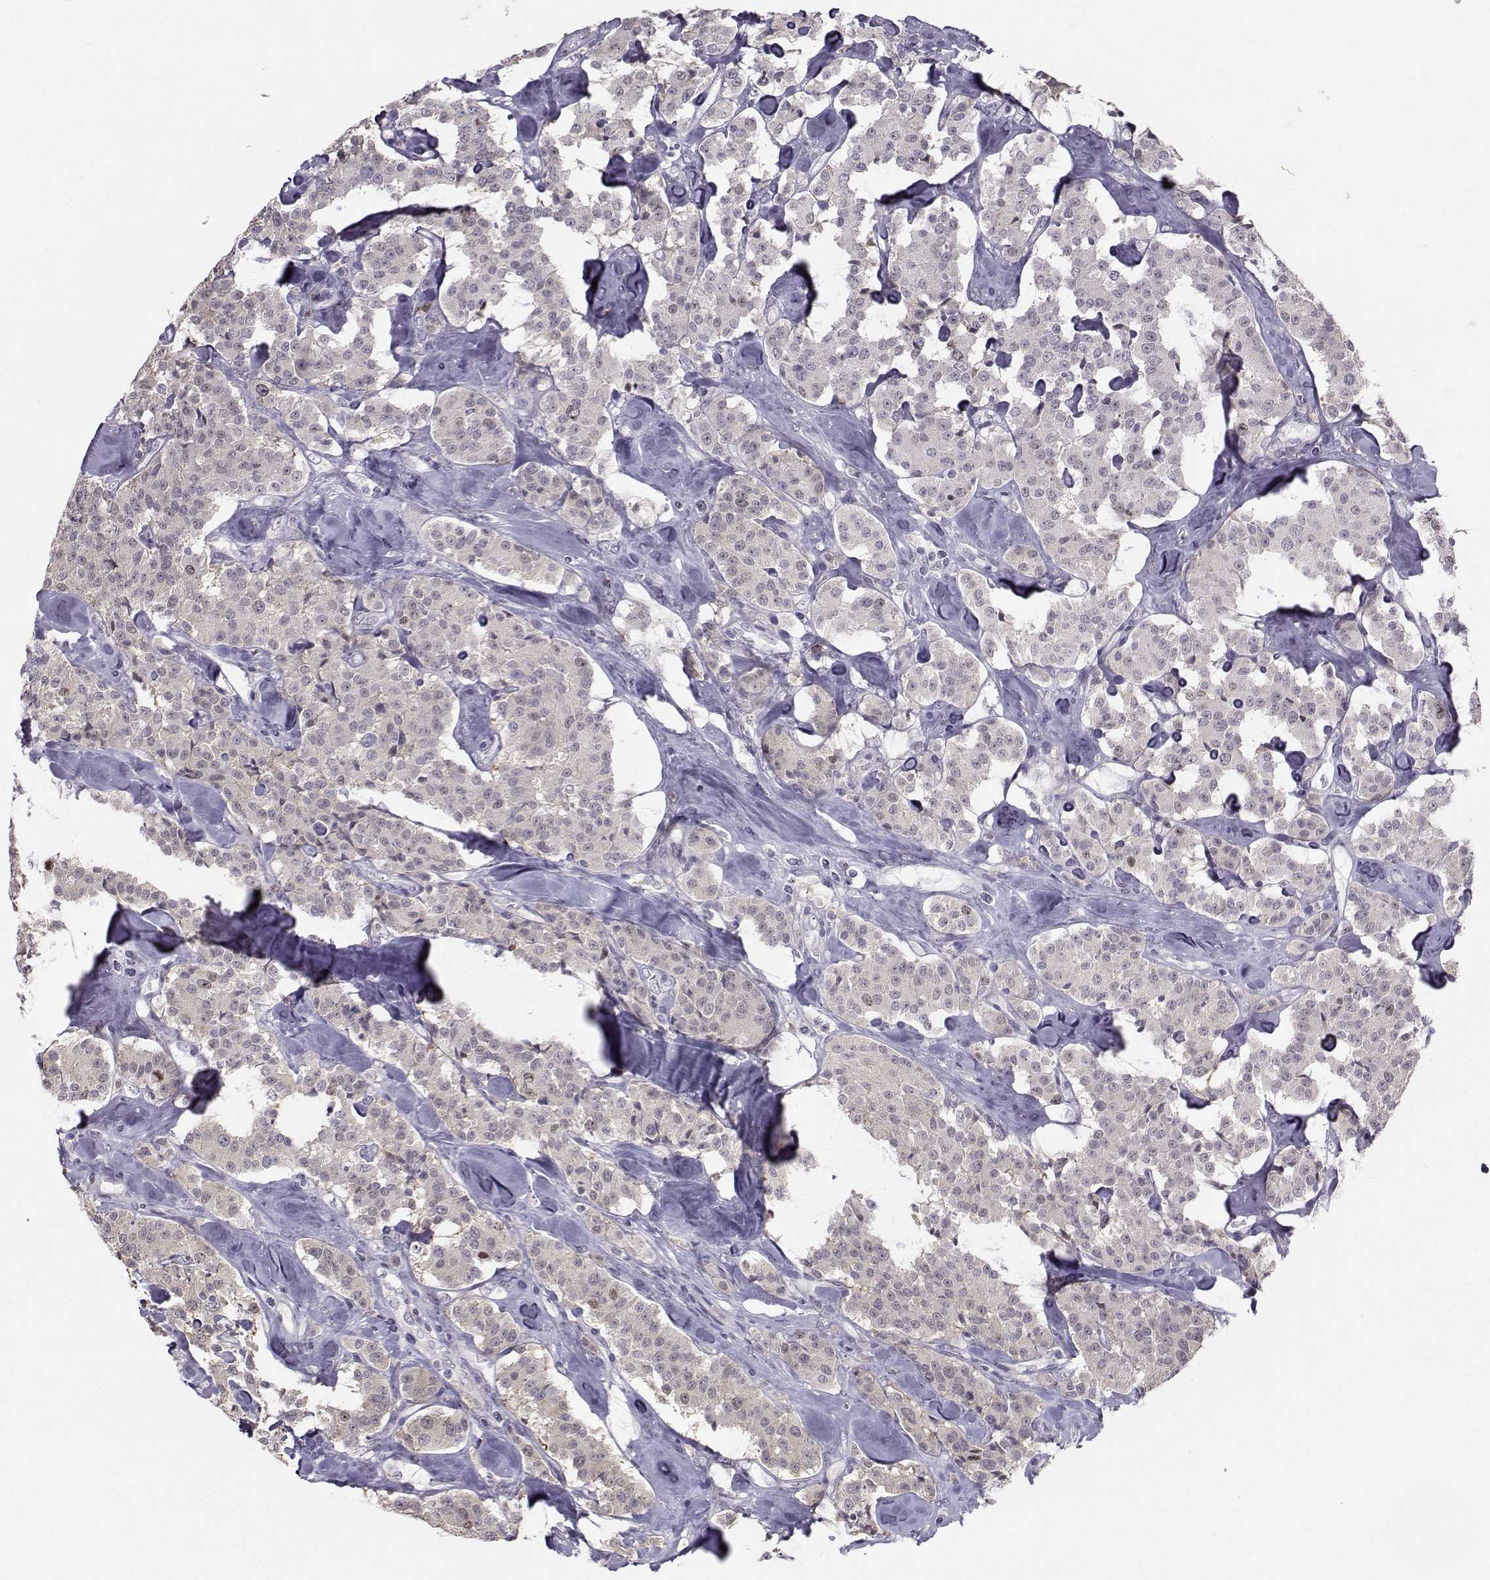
{"staining": {"intensity": "negative", "quantity": "none", "location": "none"}, "tissue": "carcinoid", "cell_type": "Tumor cells", "image_type": "cancer", "snomed": [{"axis": "morphology", "description": "Carcinoid, malignant, NOS"}, {"axis": "topography", "description": "Pancreas"}], "caption": "Carcinoid was stained to show a protein in brown. There is no significant expression in tumor cells.", "gene": "LRP8", "patient": {"sex": "male", "age": 41}}